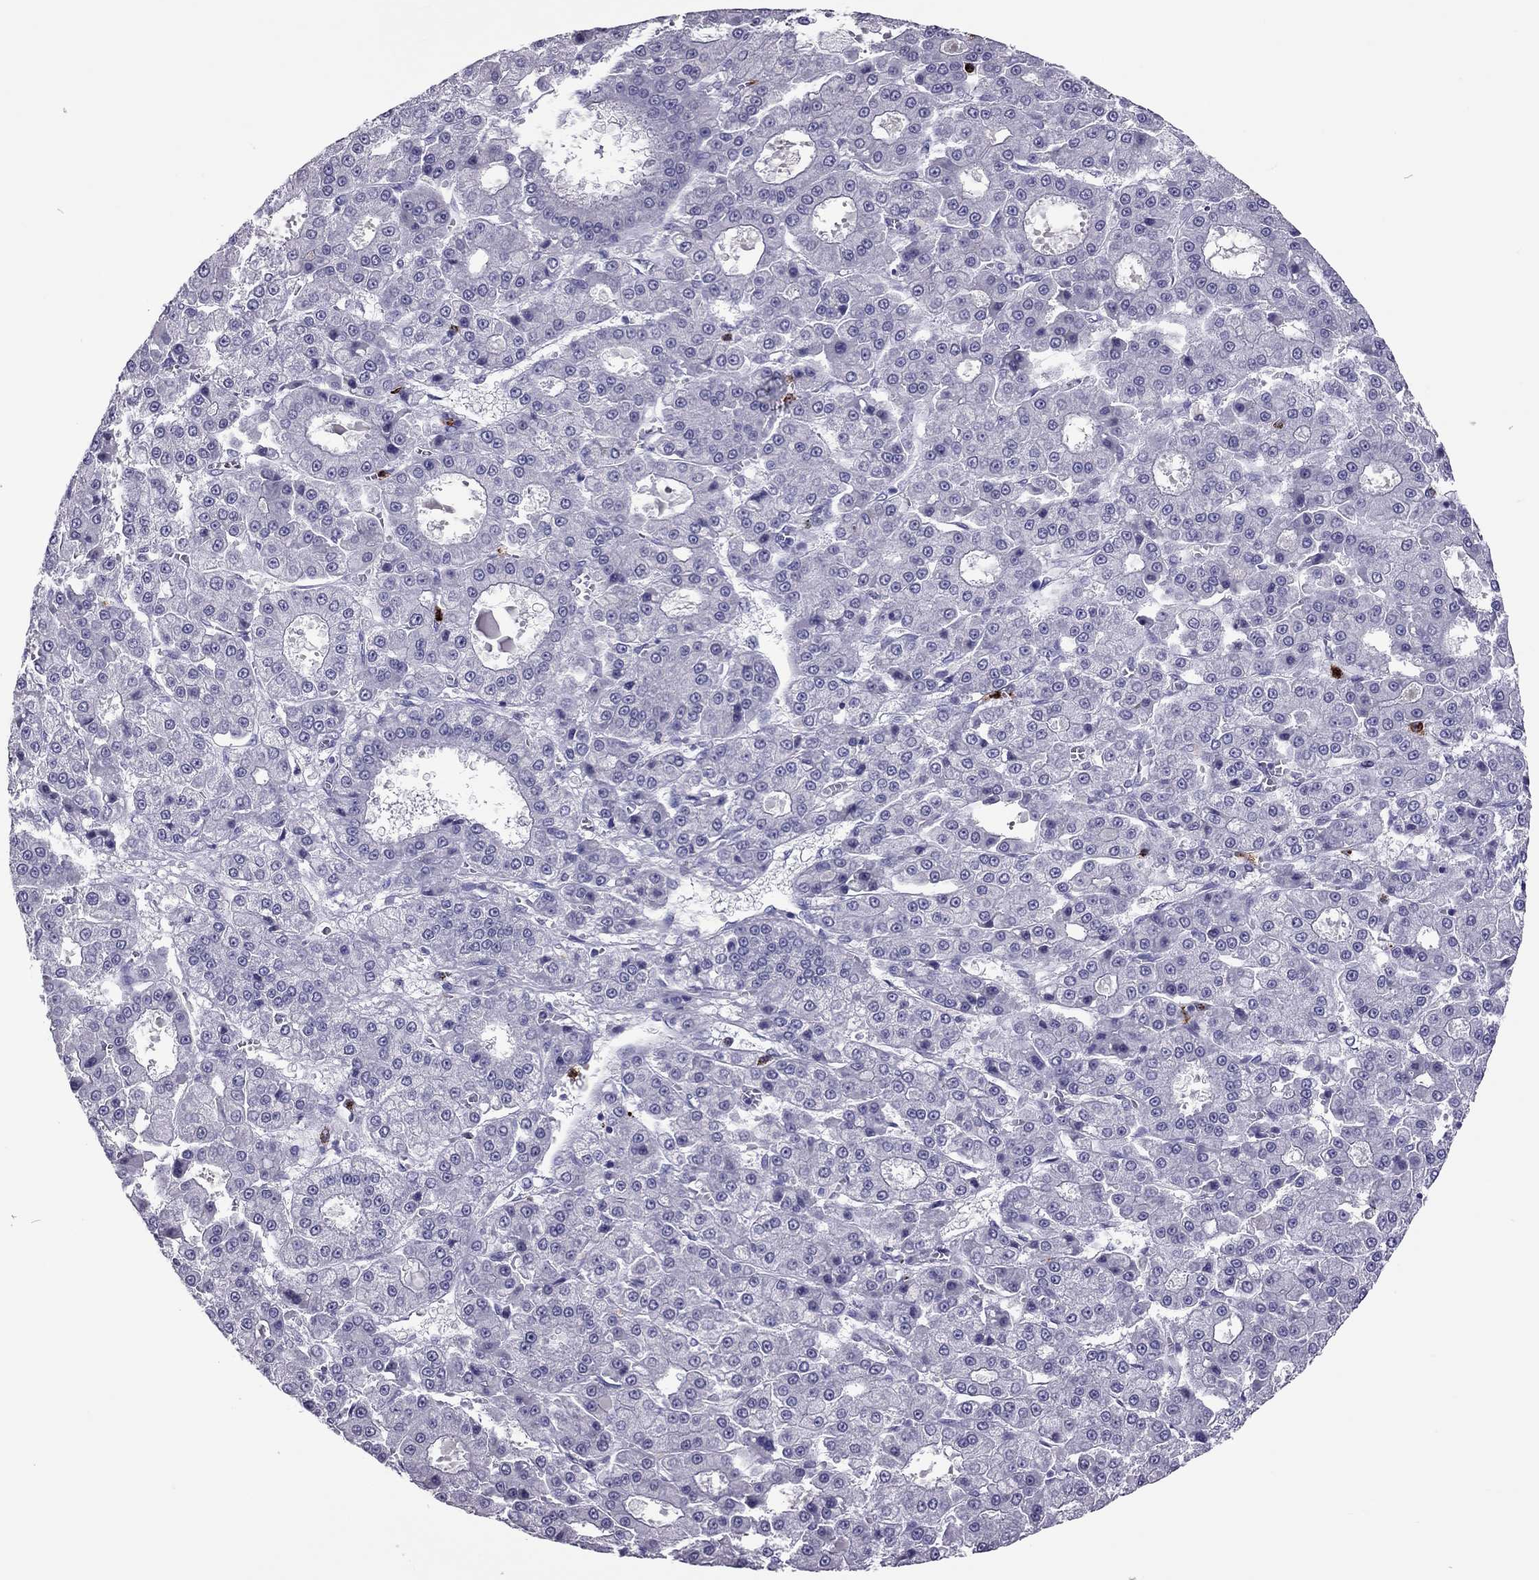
{"staining": {"intensity": "negative", "quantity": "none", "location": "none"}, "tissue": "liver cancer", "cell_type": "Tumor cells", "image_type": "cancer", "snomed": [{"axis": "morphology", "description": "Carcinoma, Hepatocellular, NOS"}, {"axis": "topography", "description": "Liver"}], "caption": "This histopathology image is of hepatocellular carcinoma (liver) stained with immunohistochemistry (IHC) to label a protein in brown with the nuclei are counter-stained blue. There is no positivity in tumor cells.", "gene": "CCL27", "patient": {"sex": "male", "age": 70}}